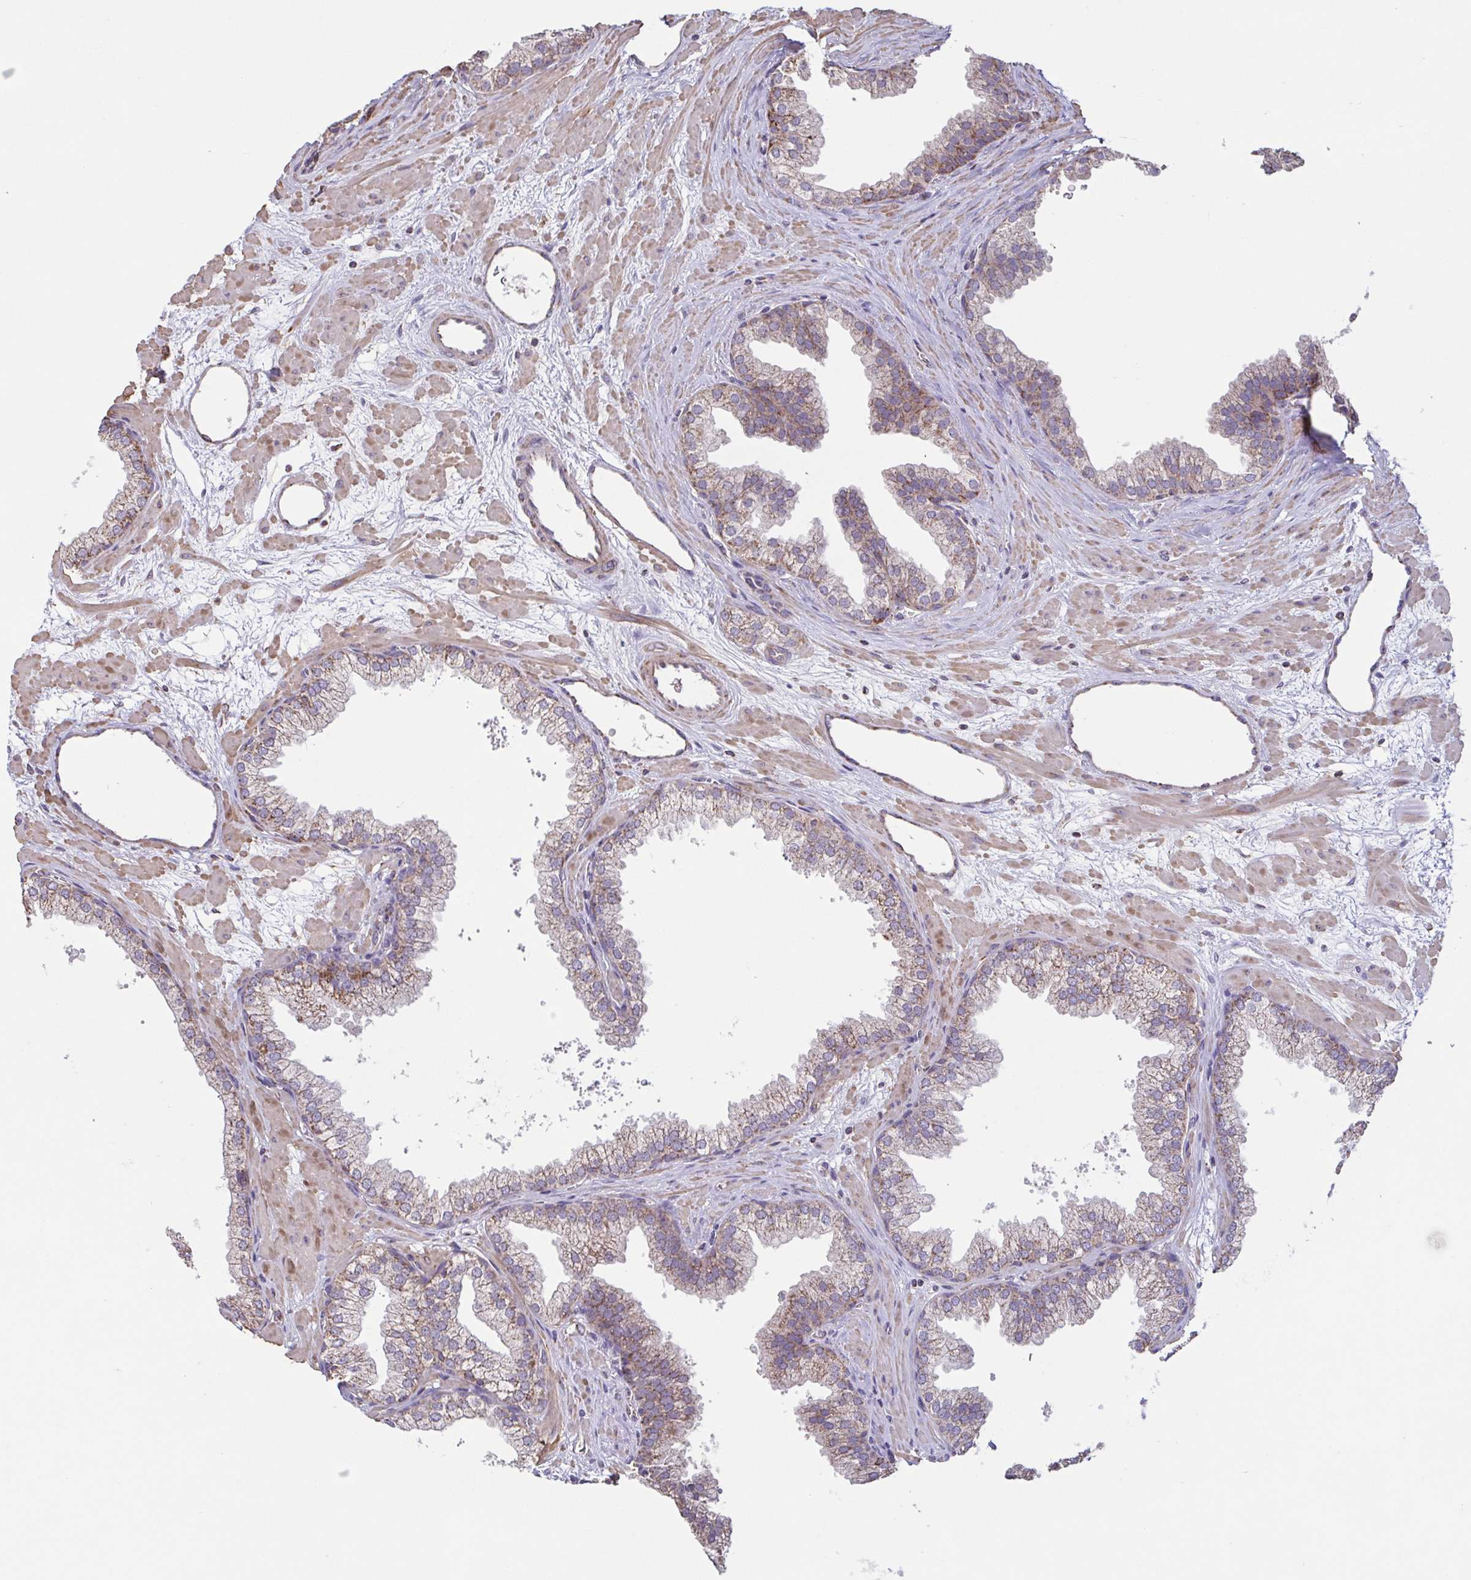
{"staining": {"intensity": "moderate", "quantity": "25%-75%", "location": "cytoplasmic/membranous"}, "tissue": "prostate", "cell_type": "Glandular cells", "image_type": "normal", "snomed": [{"axis": "morphology", "description": "Normal tissue, NOS"}, {"axis": "topography", "description": "Prostate"}], "caption": "Immunohistochemical staining of benign prostate displays medium levels of moderate cytoplasmic/membranous staining in about 25%-75% of glandular cells. The protein is stained brown, and the nuclei are stained in blue (DAB IHC with brightfield microscopy, high magnification).", "gene": "DIP2B", "patient": {"sex": "male", "age": 37}}